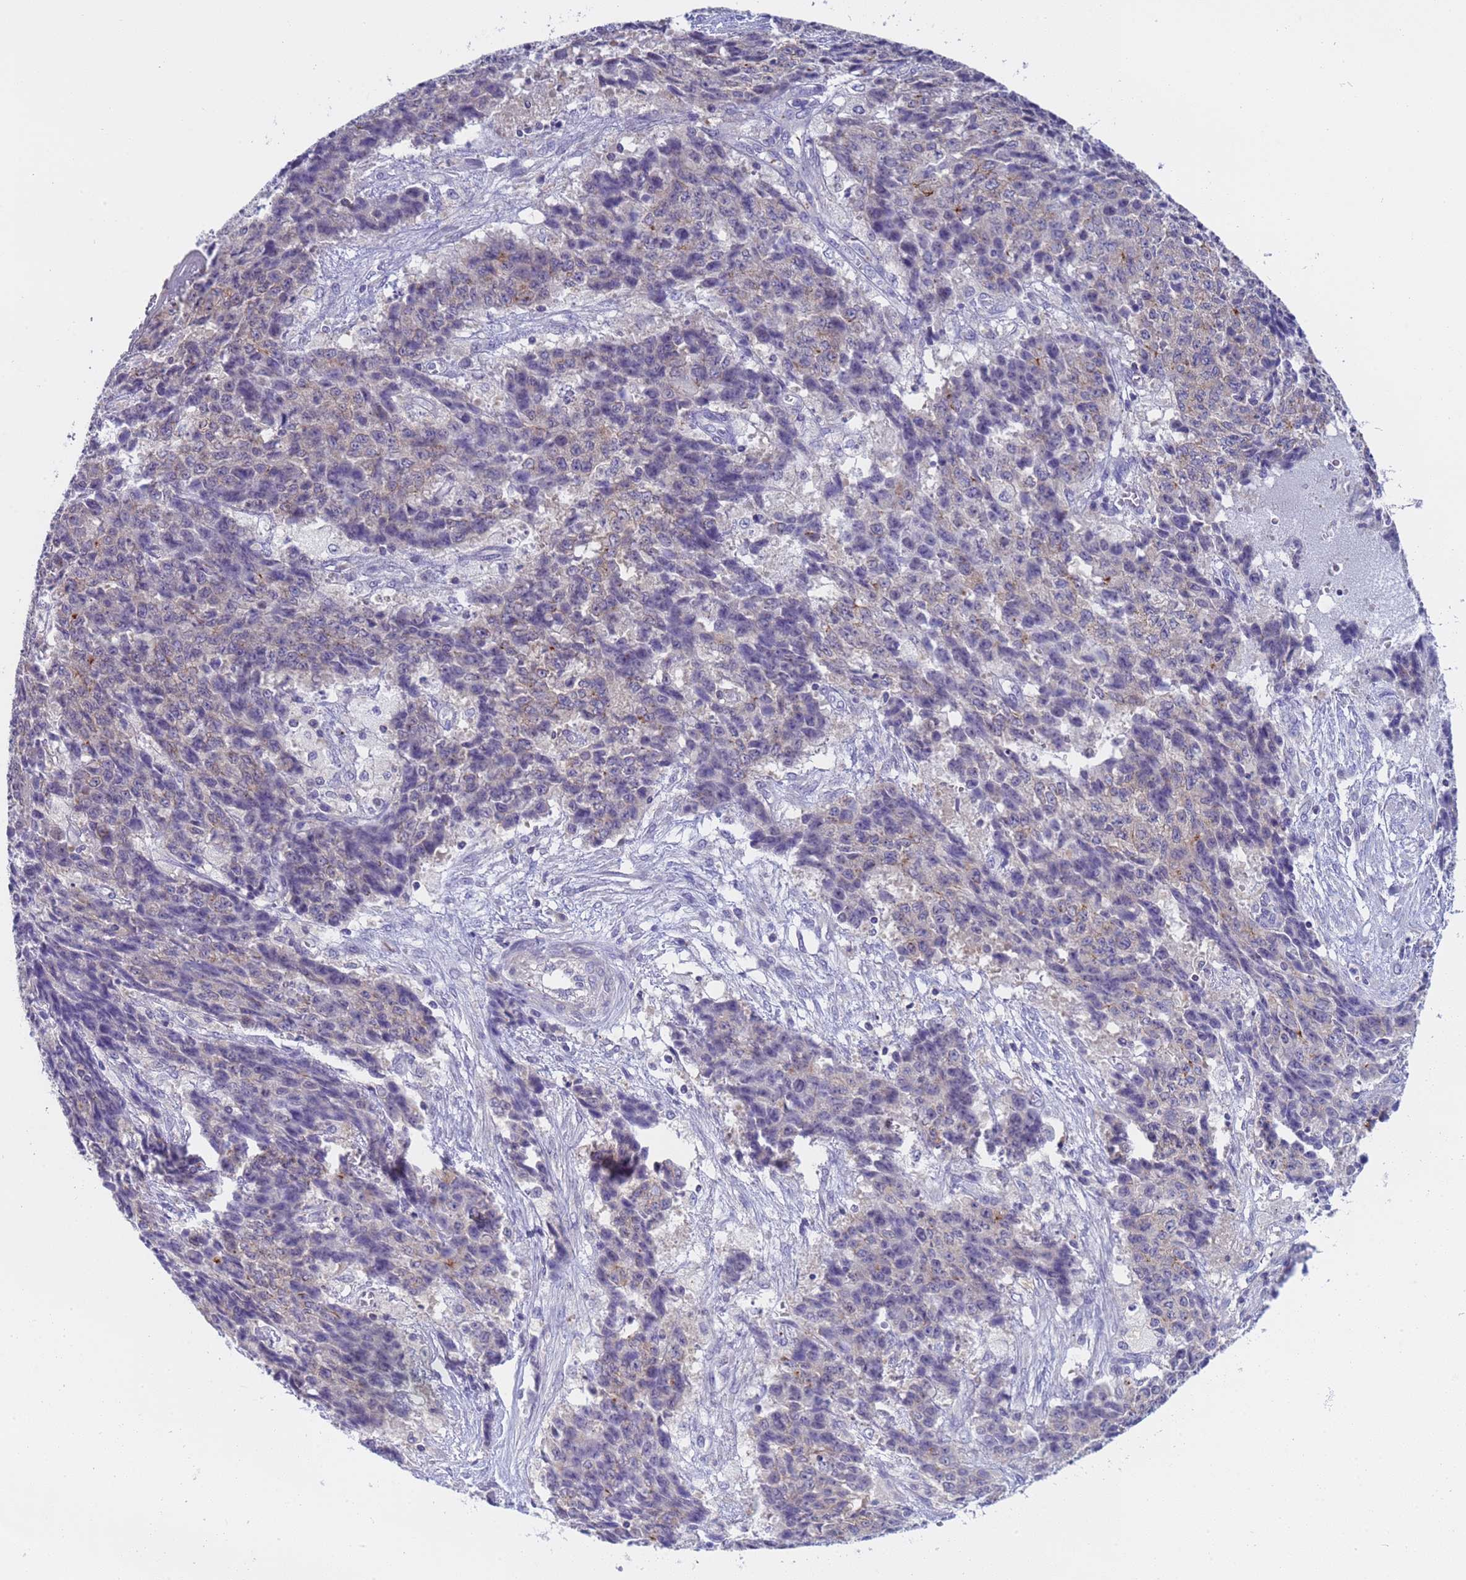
{"staining": {"intensity": "negative", "quantity": "none", "location": "none"}, "tissue": "ovarian cancer", "cell_type": "Tumor cells", "image_type": "cancer", "snomed": [{"axis": "morphology", "description": "Carcinoma, endometroid"}, {"axis": "topography", "description": "Ovary"}], "caption": "Ovarian cancer was stained to show a protein in brown. There is no significant staining in tumor cells. (DAB immunohistochemistry (IHC) visualized using brightfield microscopy, high magnification).", "gene": "CAPN7", "patient": {"sex": "female", "age": 42}}